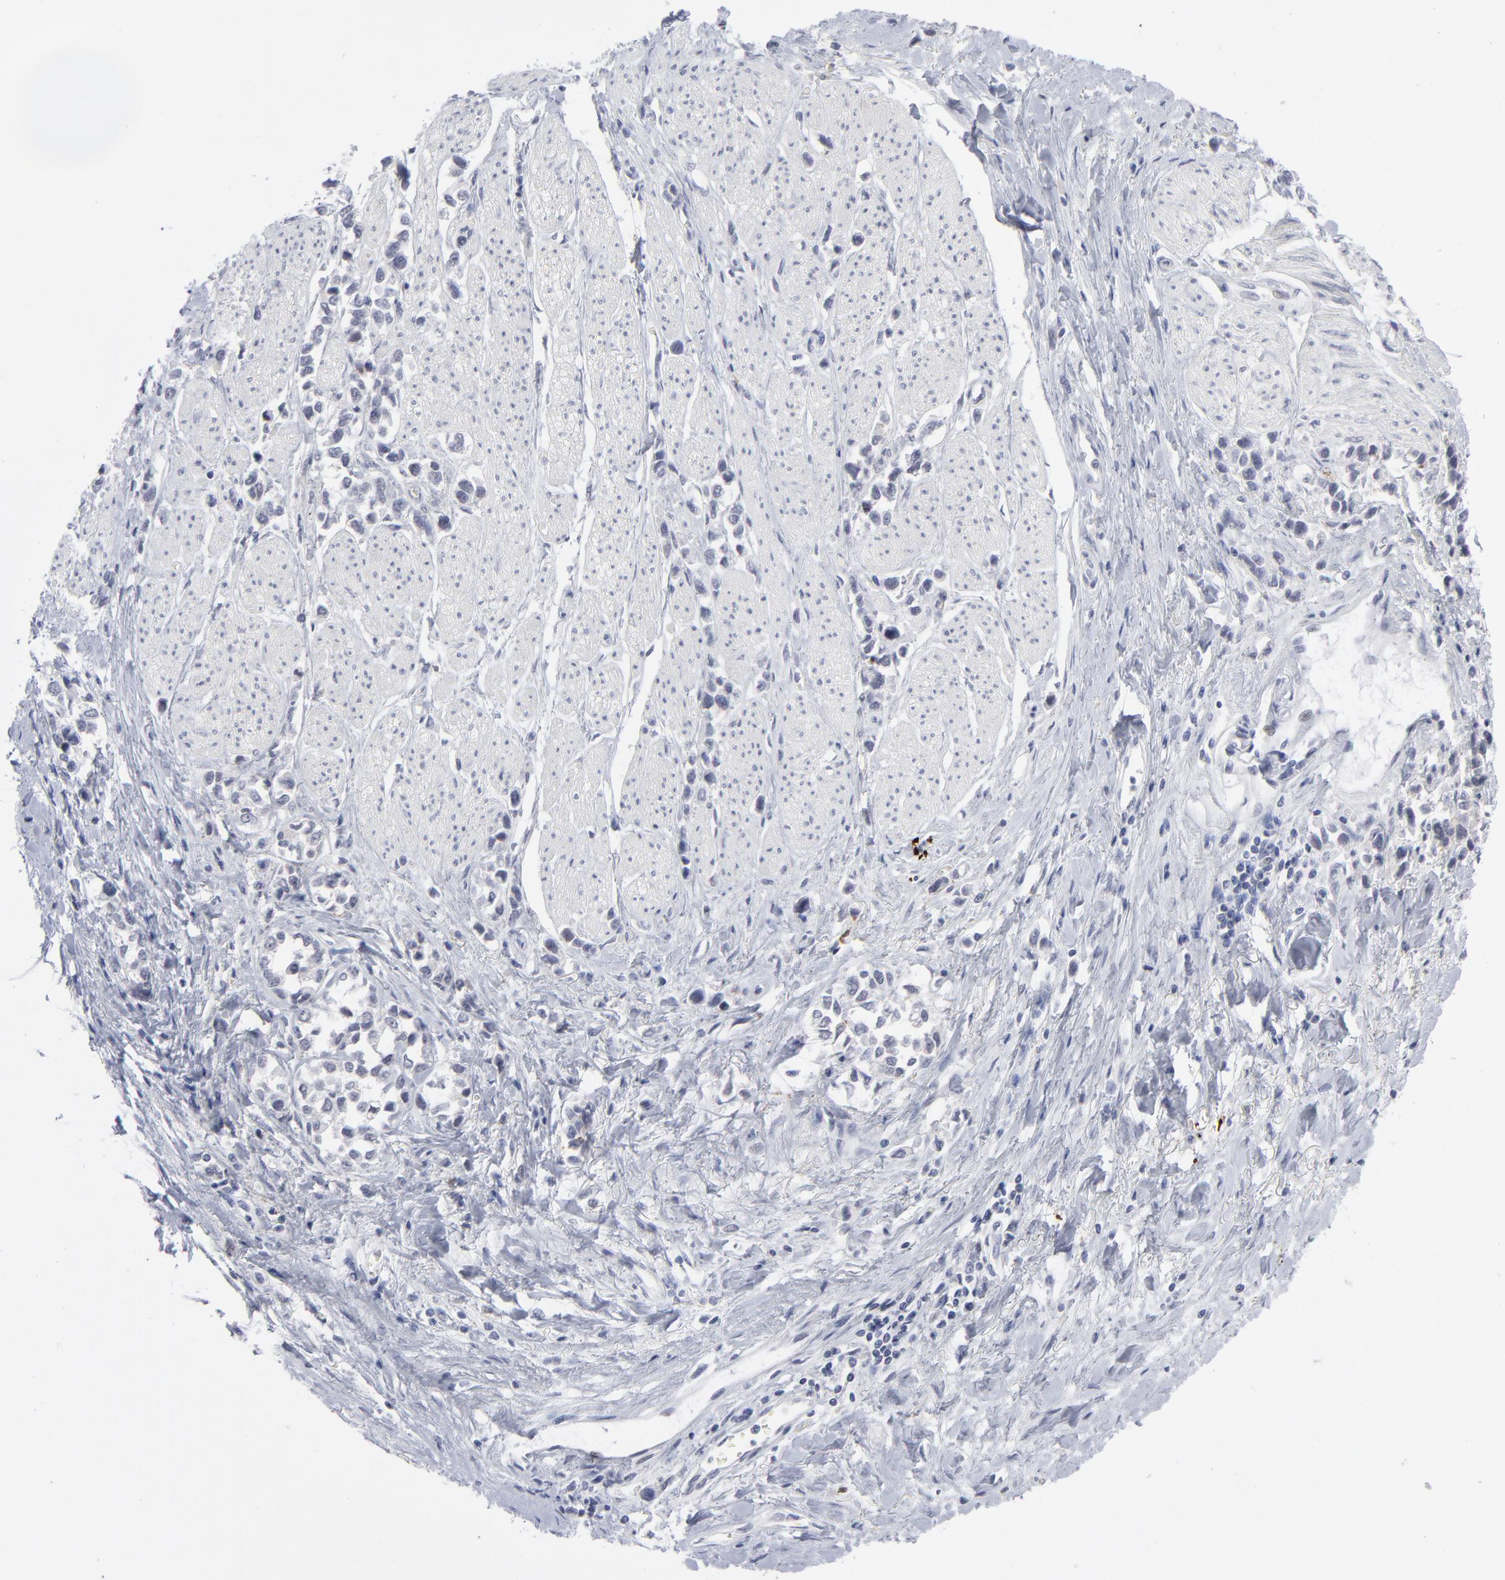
{"staining": {"intensity": "negative", "quantity": "none", "location": "none"}, "tissue": "stomach cancer", "cell_type": "Tumor cells", "image_type": "cancer", "snomed": [{"axis": "morphology", "description": "Adenocarcinoma, NOS"}, {"axis": "topography", "description": "Stomach, upper"}], "caption": "High power microscopy micrograph of an IHC photomicrograph of adenocarcinoma (stomach), revealing no significant staining in tumor cells. The staining is performed using DAB brown chromogen with nuclei counter-stained in using hematoxylin.", "gene": "CCR2", "patient": {"sex": "male", "age": 76}}